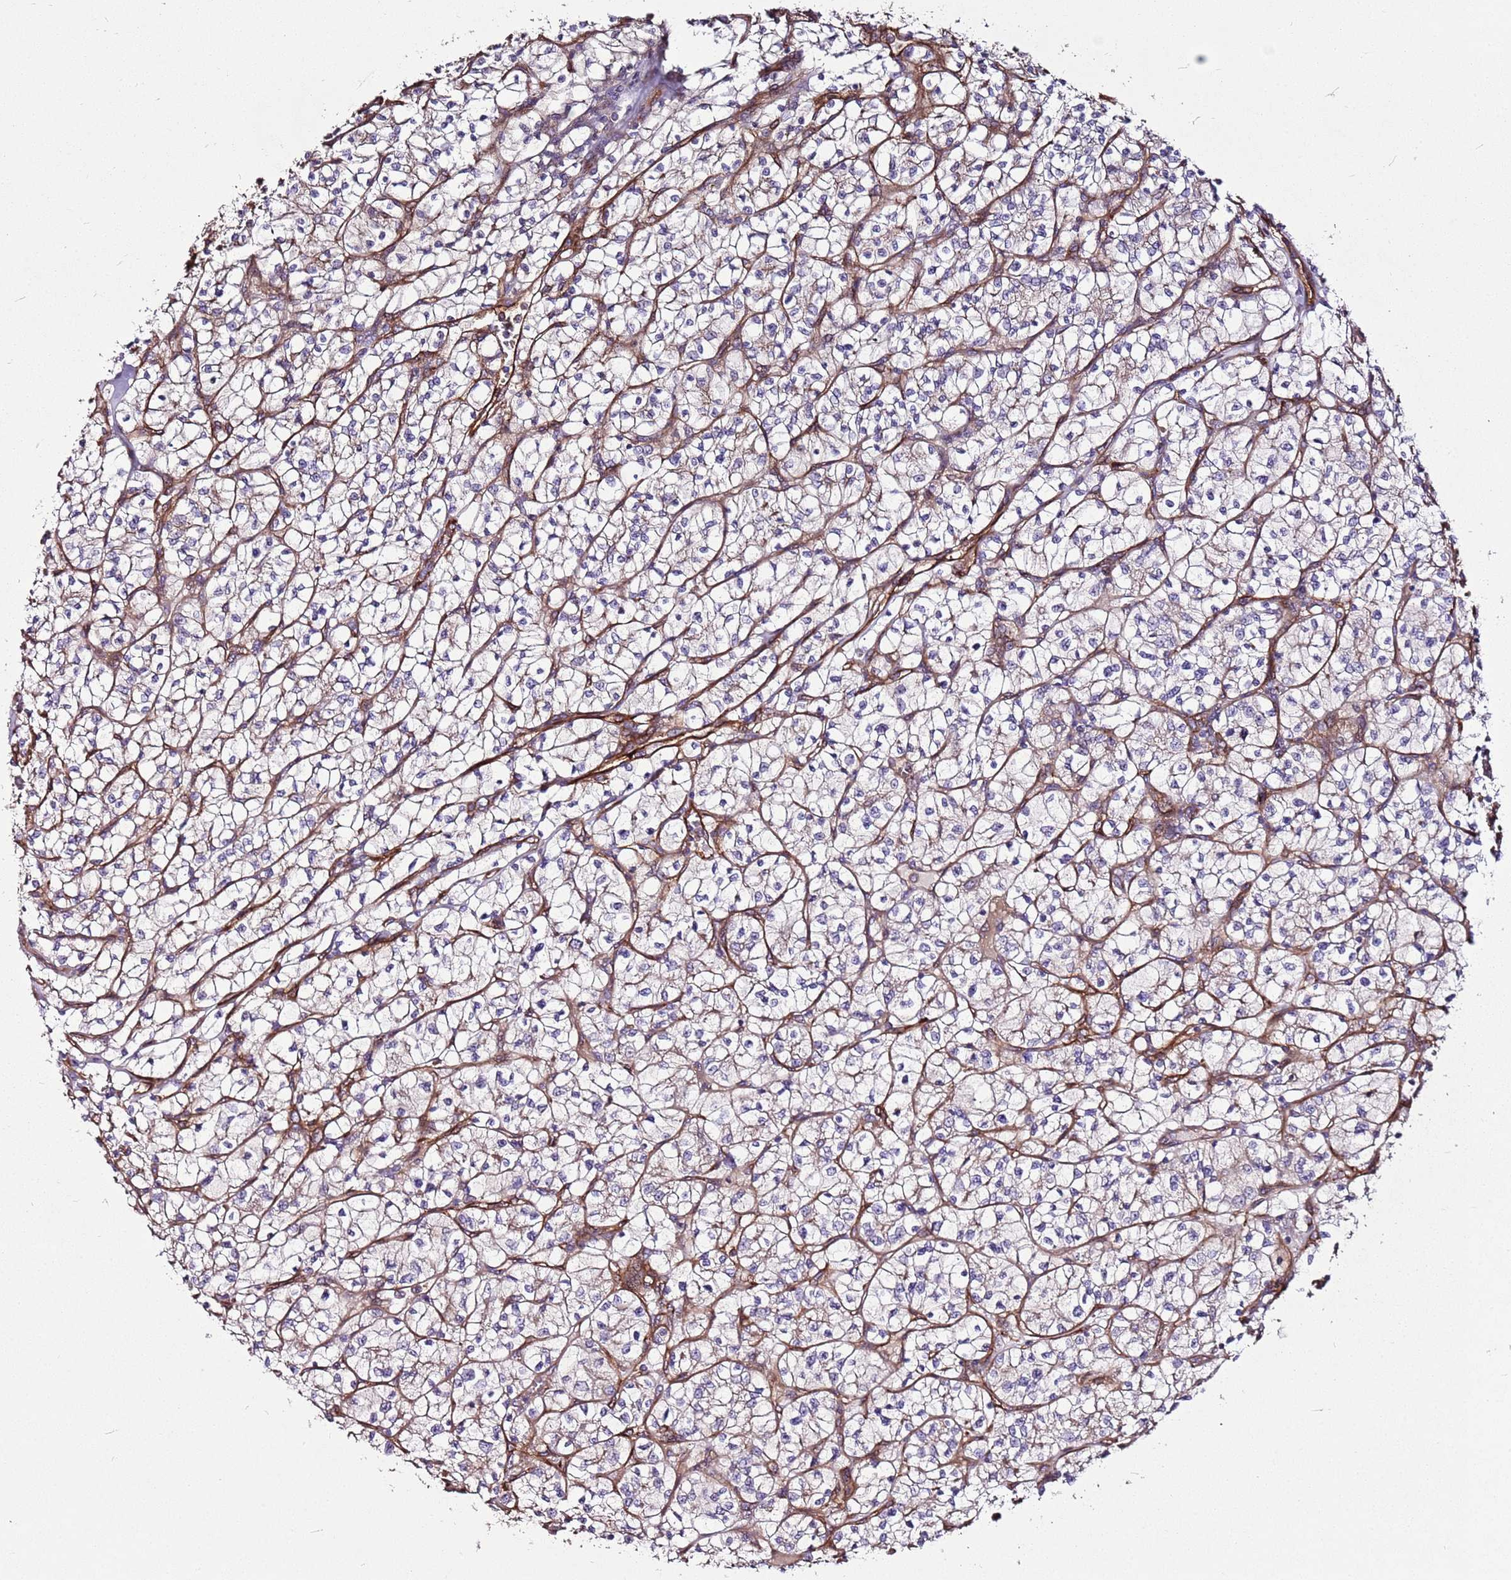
{"staining": {"intensity": "negative", "quantity": "none", "location": "none"}, "tissue": "renal cancer", "cell_type": "Tumor cells", "image_type": "cancer", "snomed": [{"axis": "morphology", "description": "Adenocarcinoma, NOS"}, {"axis": "topography", "description": "Kidney"}], "caption": "This is a photomicrograph of immunohistochemistry (IHC) staining of renal cancer, which shows no positivity in tumor cells. (DAB IHC, high magnification).", "gene": "ZNF827", "patient": {"sex": "female", "age": 64}}